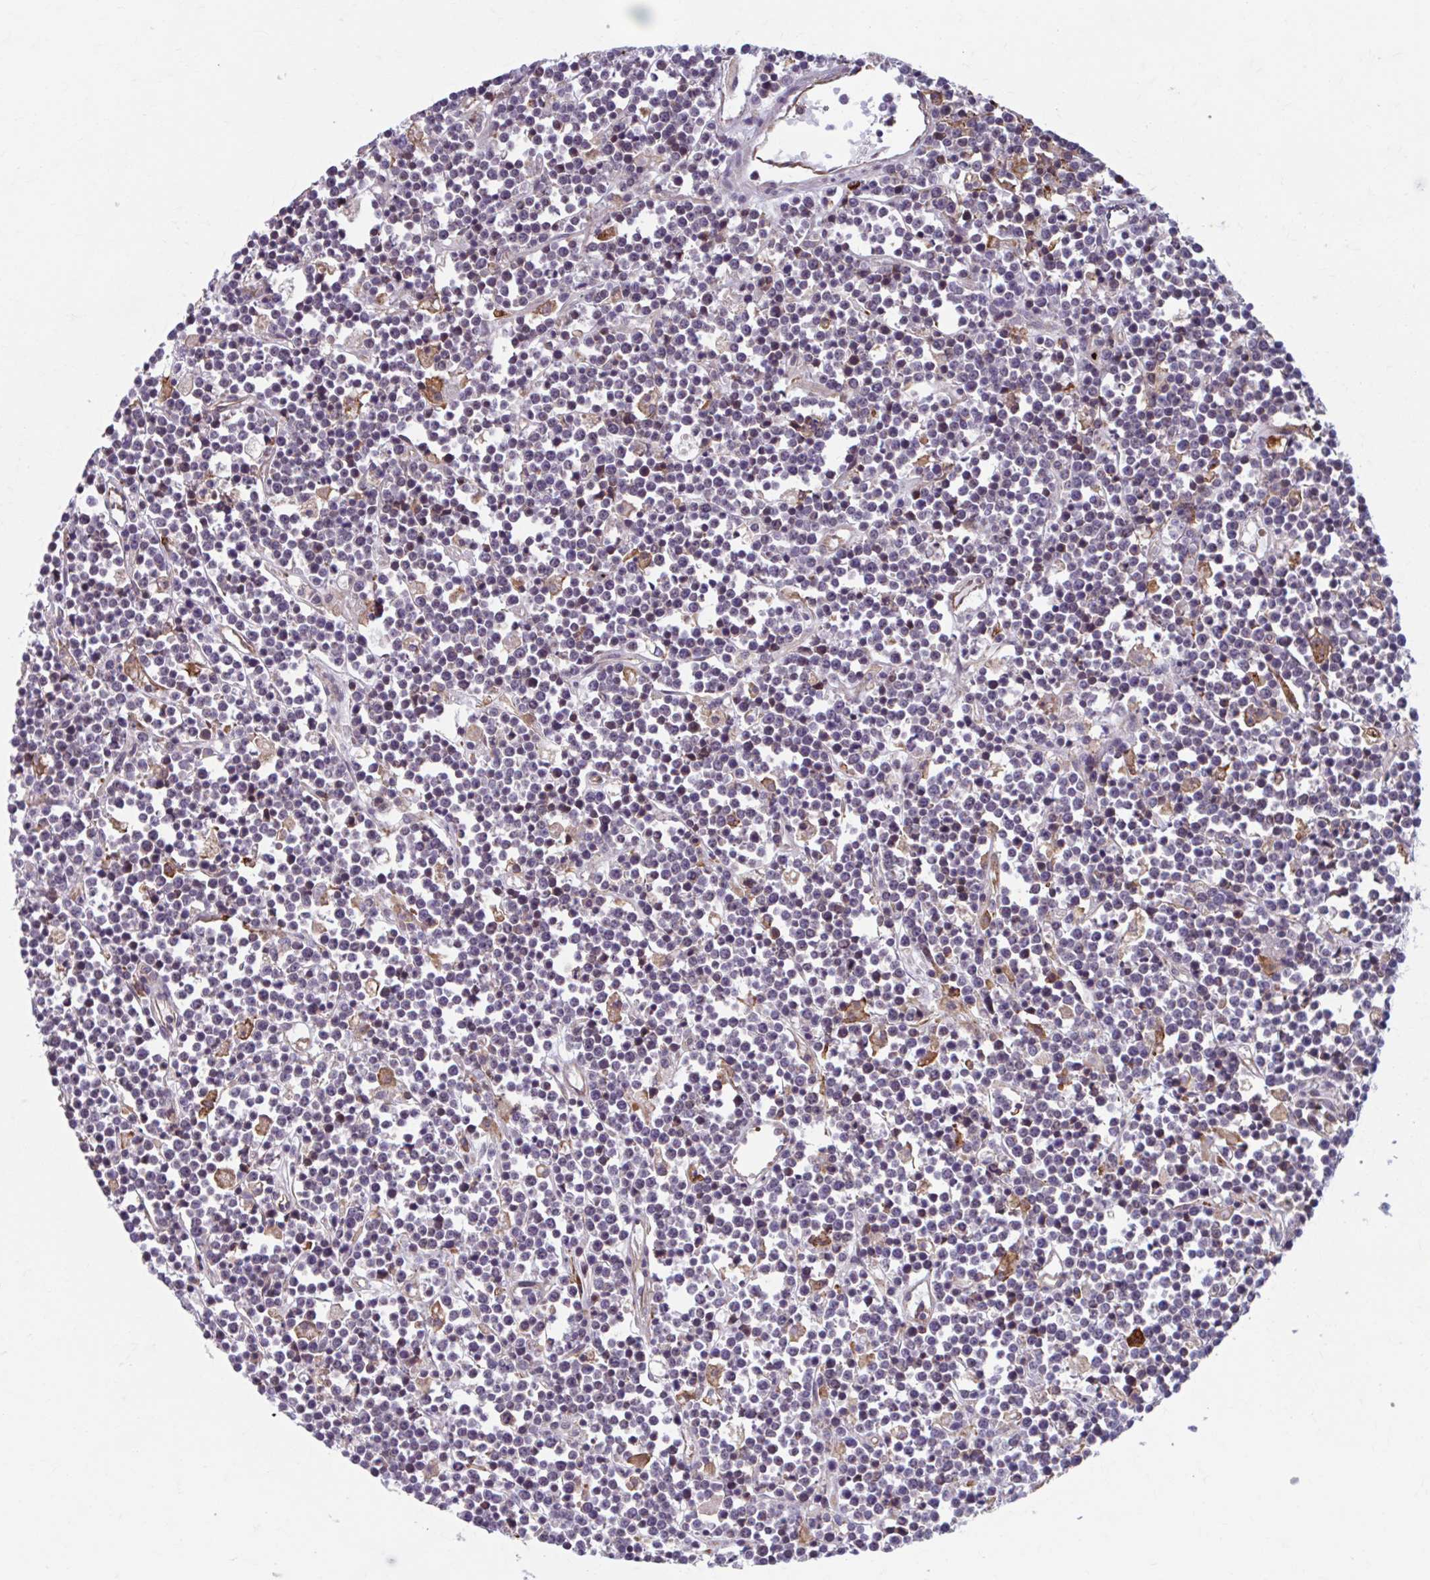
{"staining": {"intensity": "negative", "quantity": "none", "location": "none"}, "tissue": "lymphoma", "cell_type": "Tumor cells", "image_type": "cancer", "snomed": [{"axis": "morphology", "description": "Malignant lymphoma, non-Hodgkin's type, High grade"}, {"axis": "topography", "description": "Ovary"}], "caption": "IHC micrograph of neoplastic tissue: high-grade malignant lymphoma, non-Hodgkin's type stained with DAB (3,3'-diaminobenzidine) reveals no significant protein positivity in tumor cells. The staining is performed using DAB brown chromogen with nuclei counter-stained in using hematoxylin.", "gene": "ADAT3", "patient": {"sex": "female", "age": 56}}